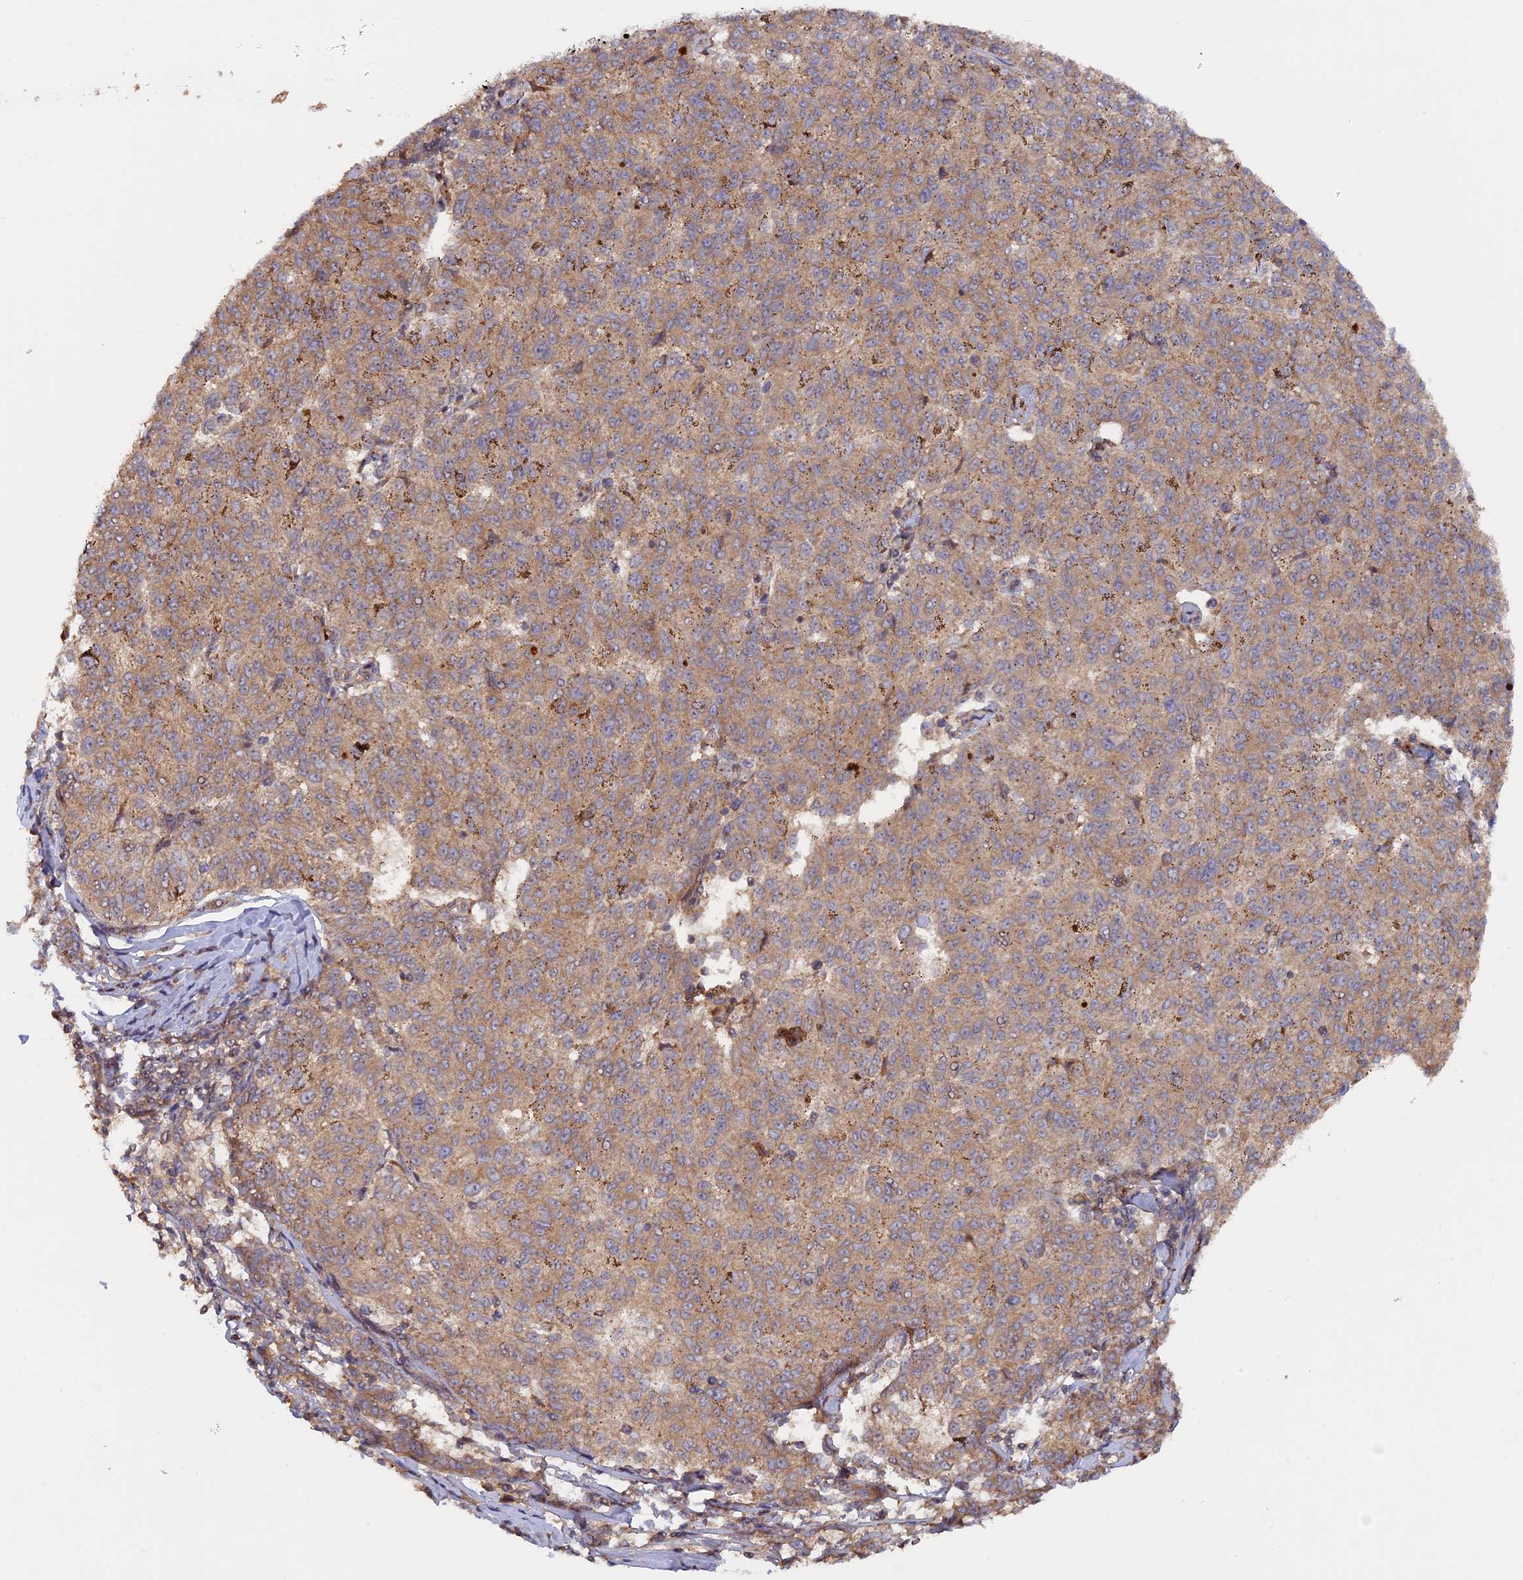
{"staining": {"intensity": "moderate", "quantity": ">75%", "location": "cytoplasmic/membranous"}, "tissue": "melanoma", "cell_type": "Tumor cells", "image_type": "cancer", "snomed": [{"axis": "morphology", "description": "Malignant melanoma, NOS"}, {"axis": "topography", "description": "Skin"}], "caption": "This image shows immunohistochemistry staining of melanoma, with medium moderate cytoplasmic/membranous staining in approximately >75% of tumor cells.", "gene": "FERMT1", "patient": {"sex": "female", "age": 72}}